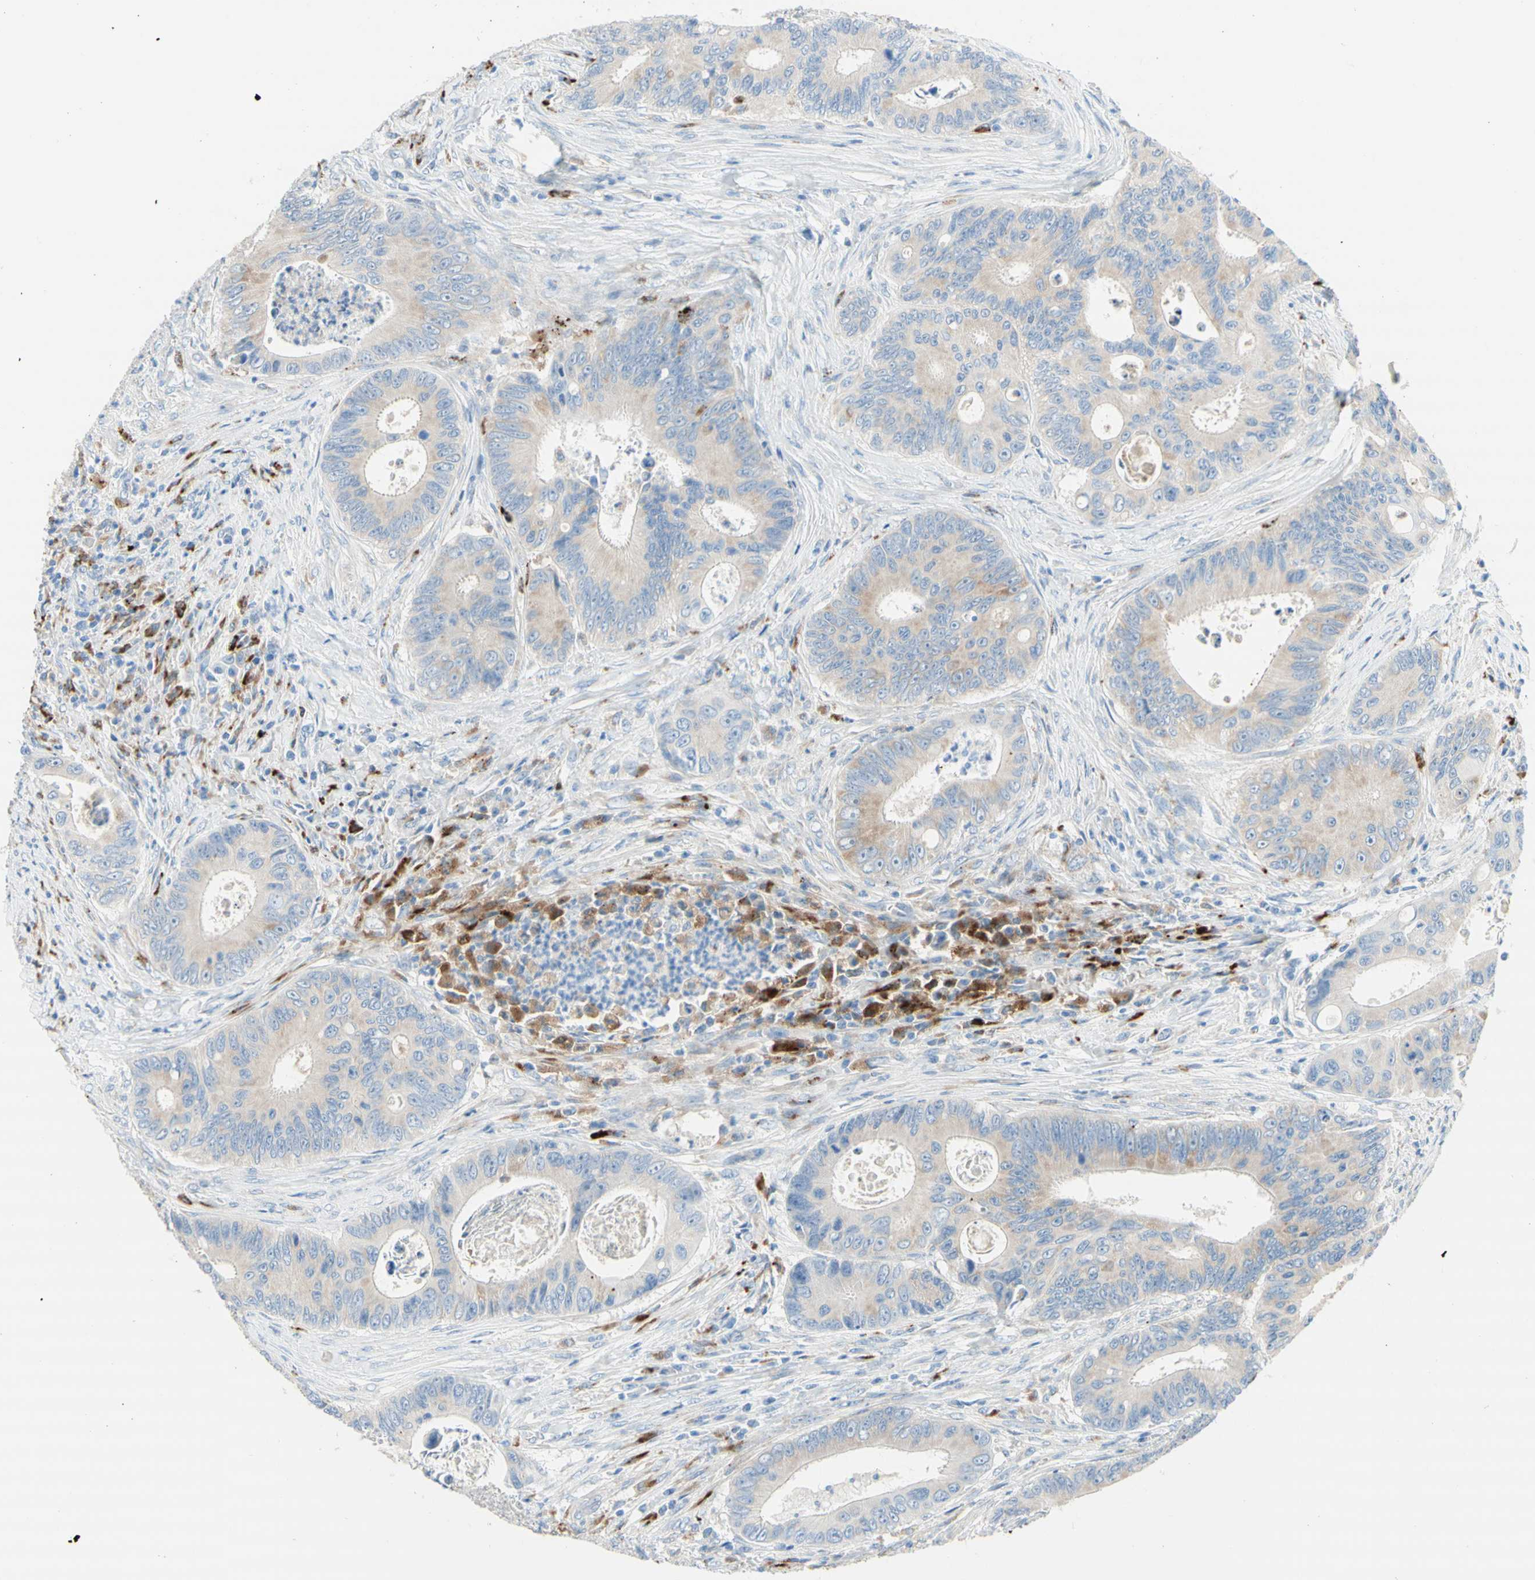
{"staining": {"intensity": "weak", "quantity": ">75%", "location": "cytoplasmic/membranous"}, "tissue": "colorectal cancer", "cell_type": "Tumor cells", "image_type": "cancer", "snomed": [{"axis": "morphology", "description": "Inflammation, NOS"}, {"axis": "morphology", "description": "Adenocarcinoma, NOS"}, {"axis": "topography", "description": "Colon"}], "caption": "Colorectal cancer stained with immunohistochemistry (IHC) demonstrates weak cytoplasmic/membranous expression in about >75% of tumor cells.", "gene": "URB2", "patient": {"sex": "male", "age": 72}}